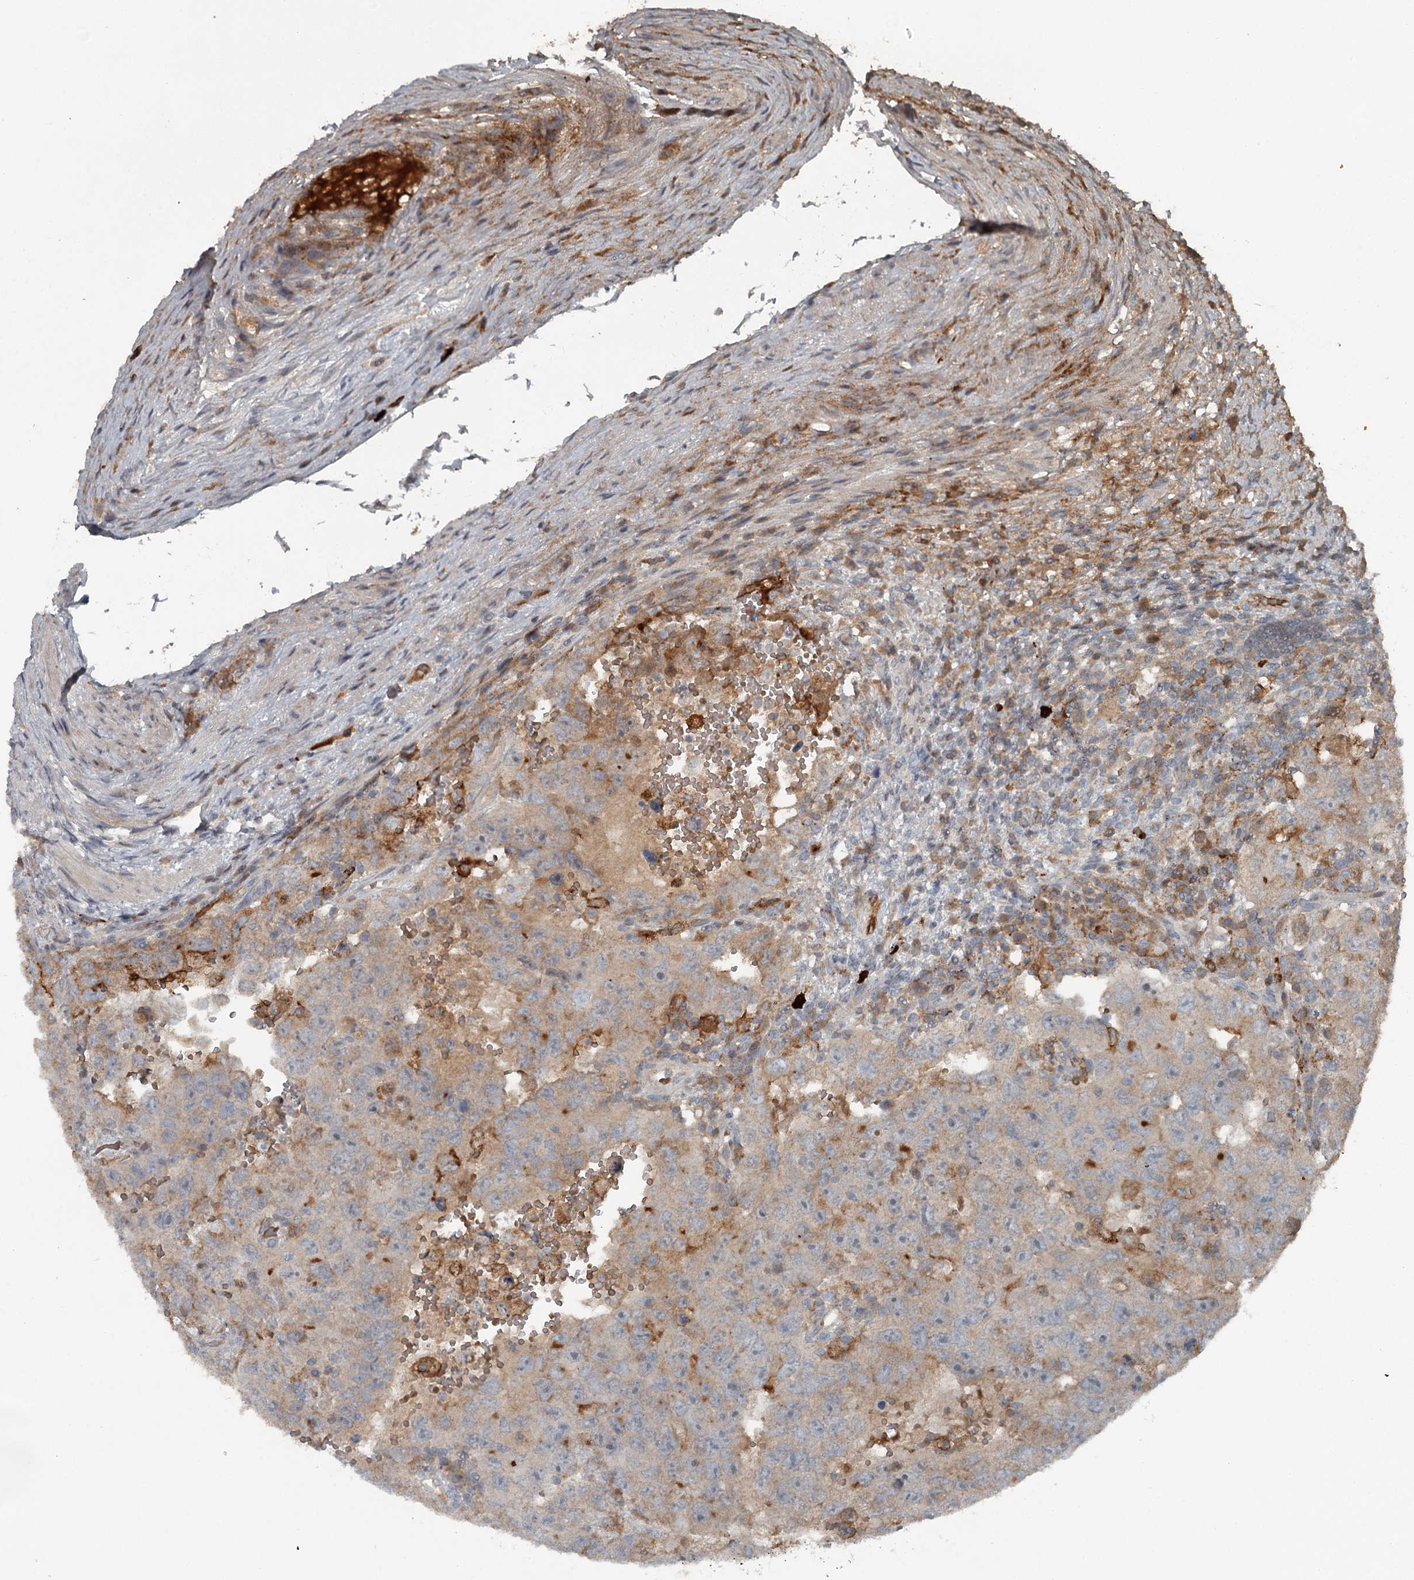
{"staining": {"intensity": "moderate", "quantity": "<25%", "location": "cytoplasmic/membranous"}, "tissue": "testis cancer", "cell_type": "Tumor cells", "image_type": "cancer", "snomed": [{"axis": "morphology", "description": "Carcinoma, Embryonal, NOS"}, {"axis": "topography", "description": "Testis"}], "caption": "Tumor cells demonstrate low levels of moderate cytoplasmic/membranous positivity in approximately <25% of cells in testis cancer.", "gene": "SLC39A8", "patient": {"sex": "male", "age": 26}}